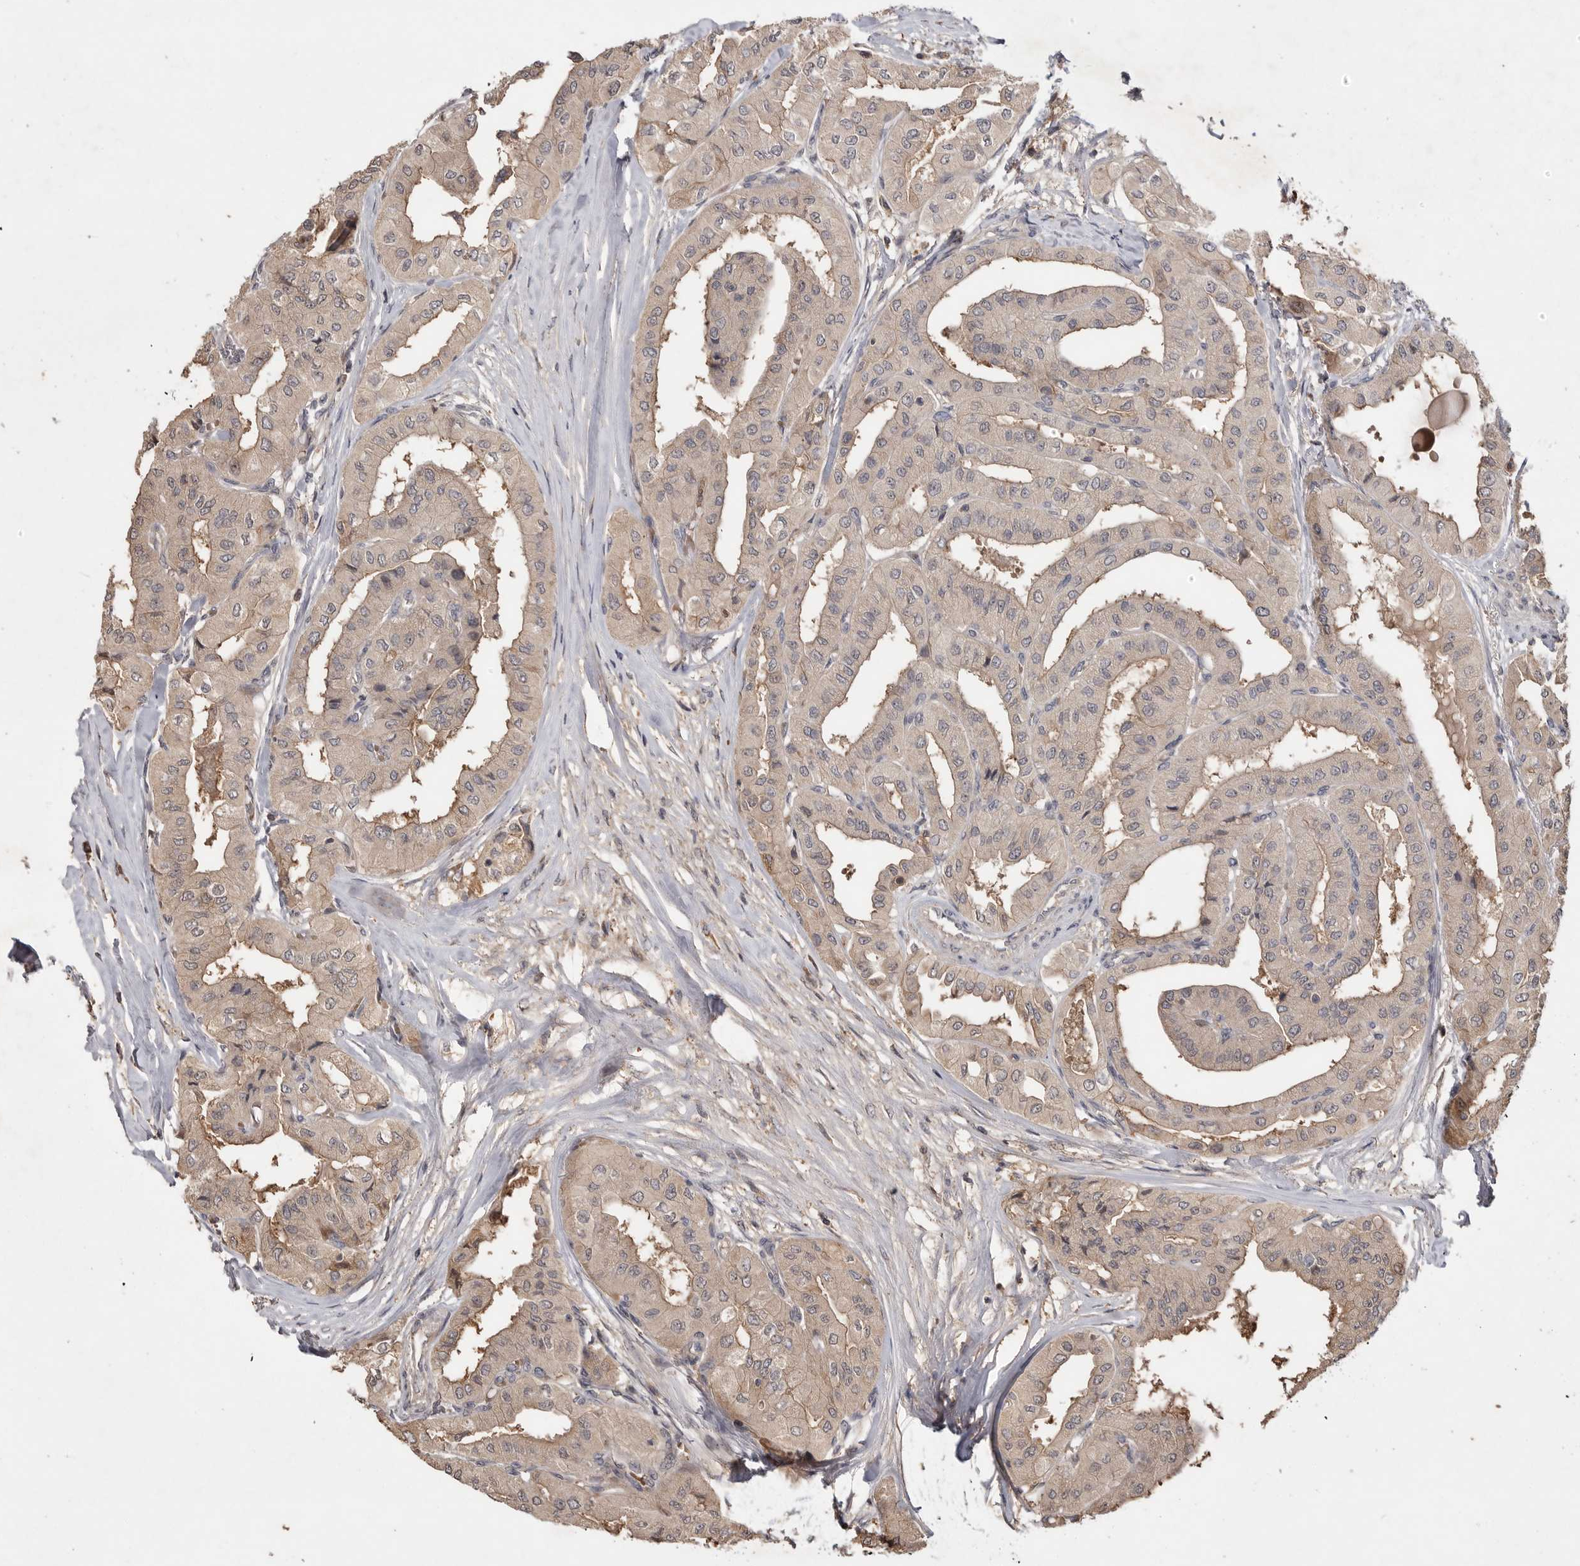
{"staining": {"intensity": "weak", "quantity": "<25%", "location": "cytoplasmic/membranous"}, "tissue": "thyroid cancer", "cell_type": "Tumor cells", "image_type": "cancer", "snomed": [{"axis": "morphology", "description": "Papillary adenocarcinoma, NOS"}, {"axis": "topography", "description": "Thyroid gland"}], "caption": "High magnification brightfield microscopy of thyroid cancer (papillary adenocarcinoma) stained with DAB (3,3'-diaminobenzidine) (brown) and counterstained with hematoxylin (blue): tumor cells show no significant positivity. Nuclei are stained in blue.", "gene": "VN1R4", "patient": {"sex": "female", "age": 59}}